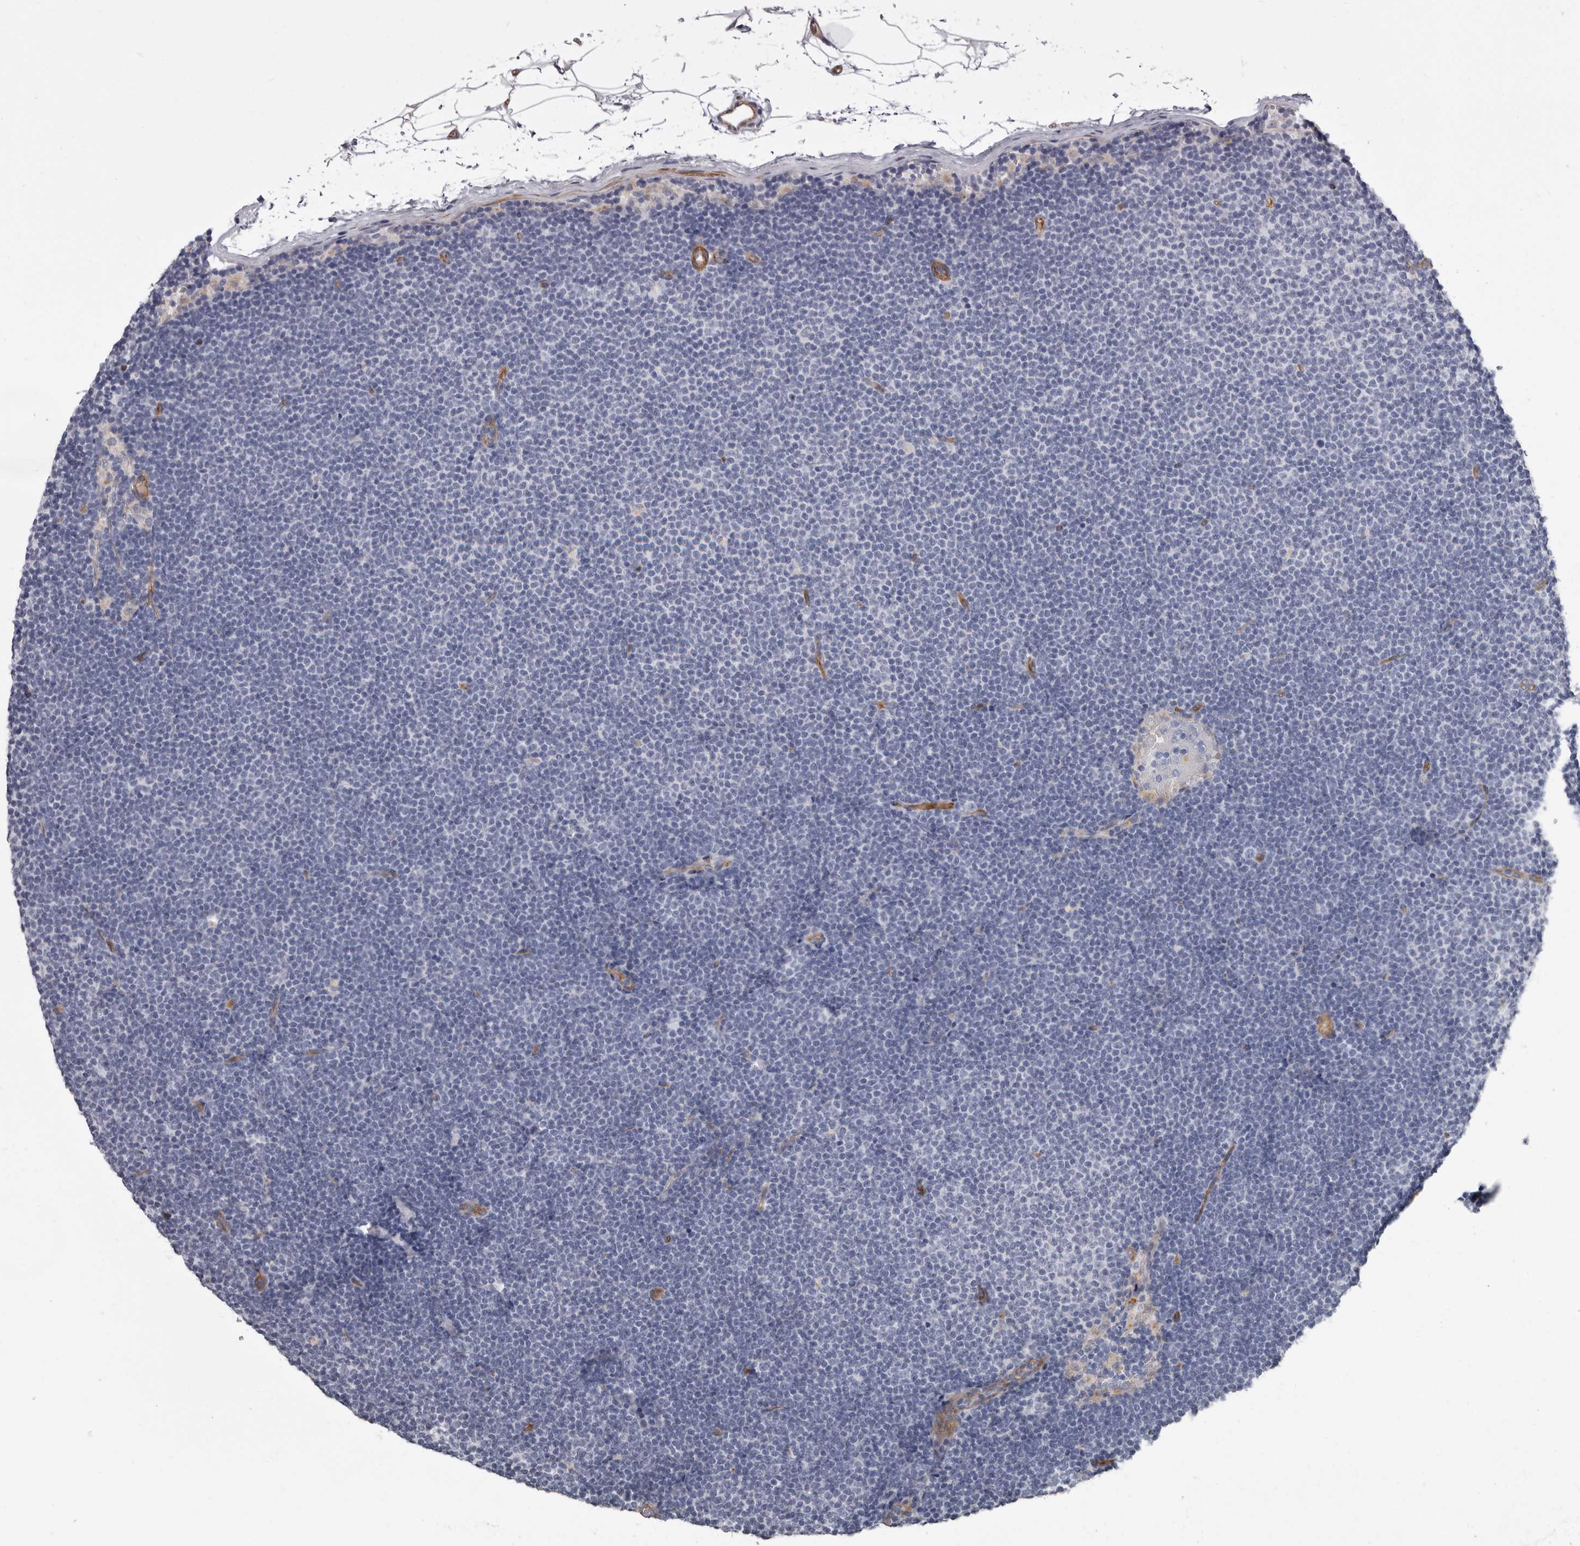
{"staining": {"intensity": "negative", "quantity": "none", "location": "none"}, "tissue": "lymphoma", "cell_type": "Tumor cells", "image_type": "cancer", "snomed": [{"axis": "morphology", "description": "Malignant lymphoma, non-Hodgkin's type, Low grade"}, {"axis": "topography", "description": "Lymph node"}], "caption": "Tumor cells show no significant protein expression in malignant lymphoma, non-Hodgkin's type (low-grade).", "gene": "ADGRL4", "patient": {"sex": "female", "age": 53}}